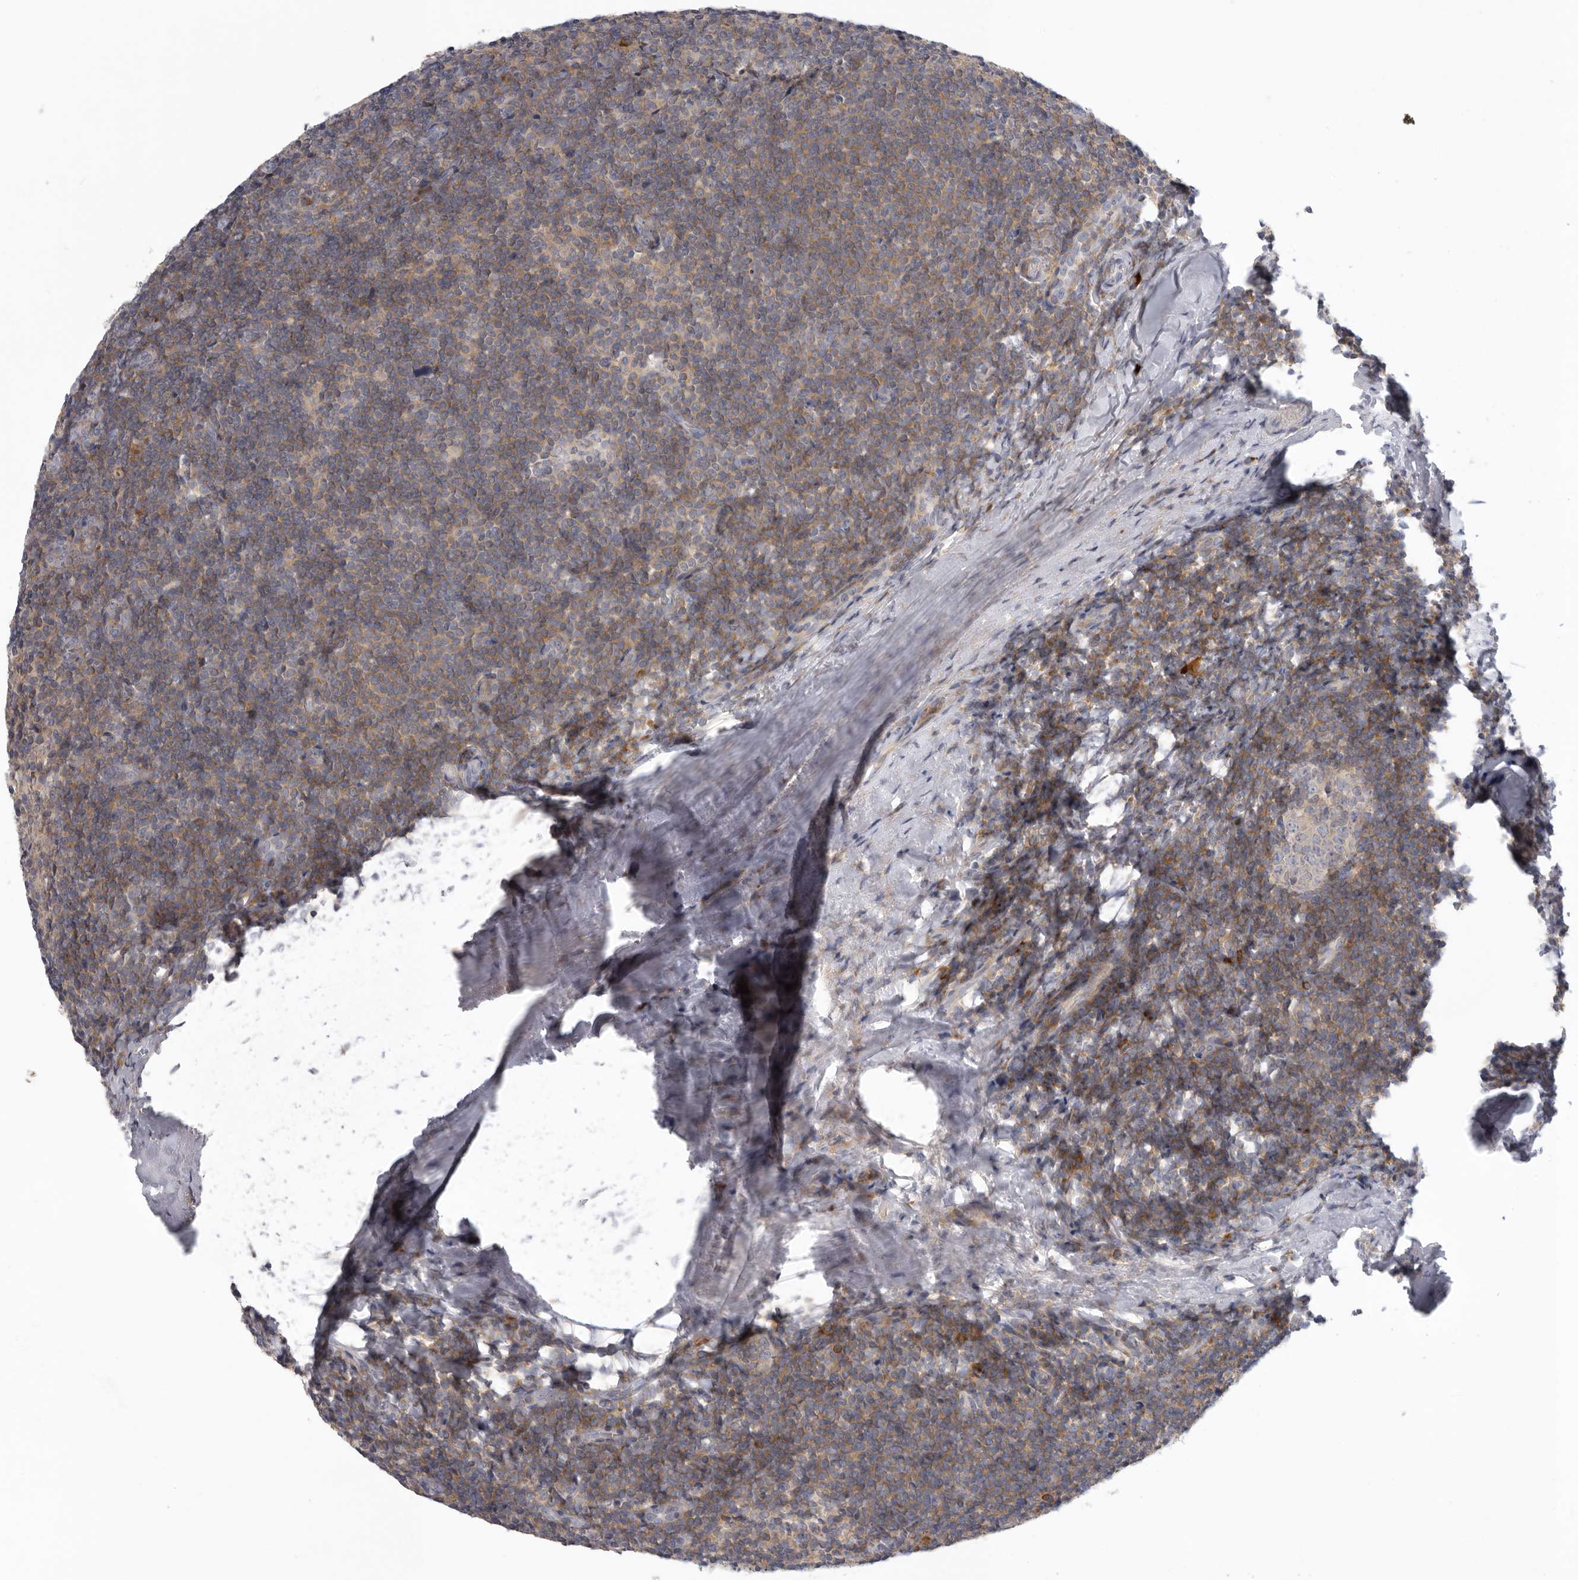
{"staining": {"intensity": "moderate", "quantity": "<25%", "location": "cytoplasmic/membranous"}, "tissue": "tonsil", "cell_type": "Germinal center cells", "image_type": "normal", "snomed": [{"axis": "morphology", "description": "Normal tissue, NOS"}, {"axis": "topography", "description": "Tonsil"}], "caption": "Tonsil stained with immunohistochemistry exhibits moderate cytoplasmic/membranous positivity in about <25% of germinal center cells.", "gene": "USP24", "patient": {"sex": "male", "age": 37}}